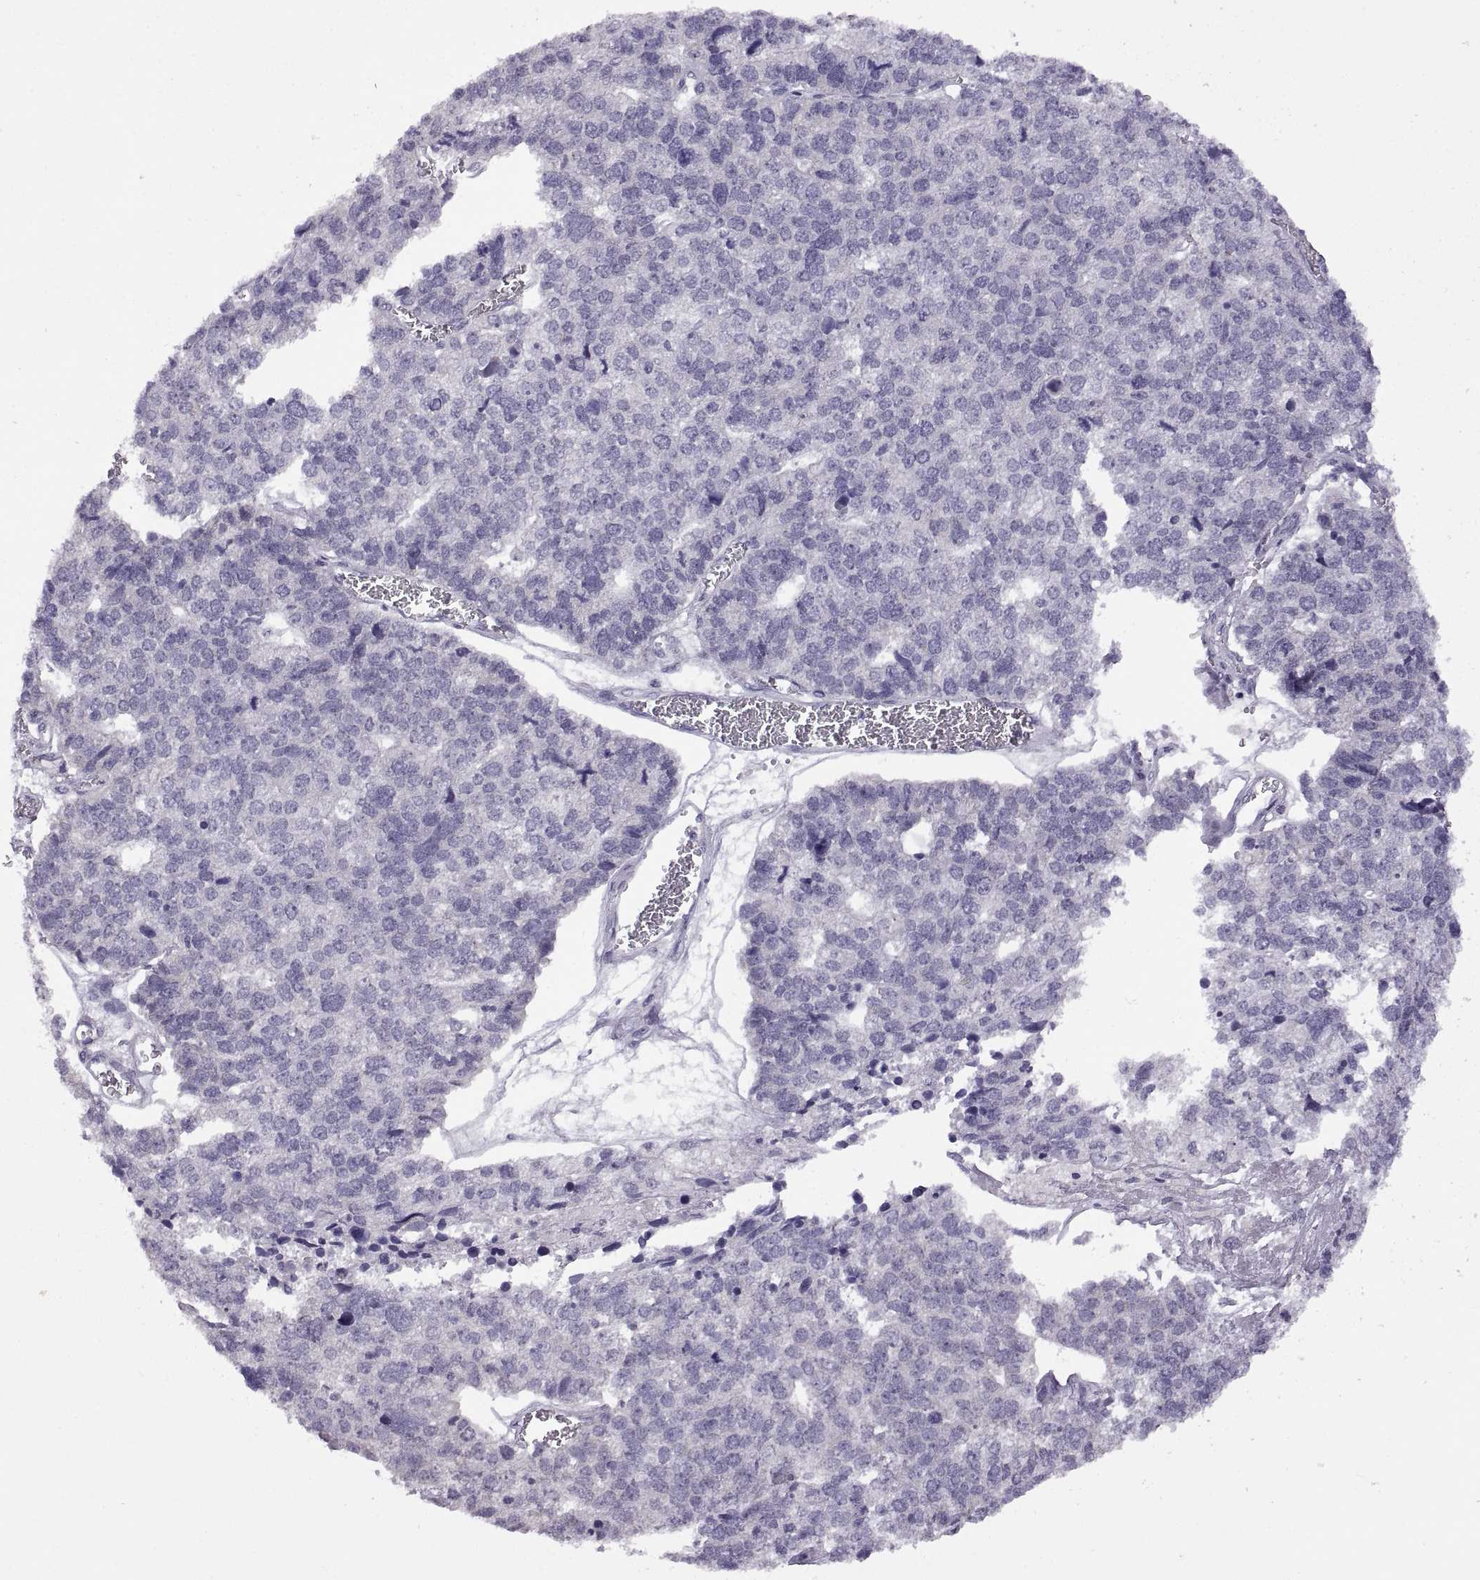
{"staining": {"intensity": "negative", "quantity": "none", "location": "none"}, "tissue": "stomach cancer", "cell_type": "Tumor cells", "image_type": "cancer", "snomed": [{"axis": "morphology", "description": "Adenocarcinoma, NOS"}, {"axis": "topography", "description": "Stomach"}], "caption": "This is an IHC micrograph of human stomach cancer. There is no positivity in tumor cells.", "gene": "RDM1", "patient": {"sex": "male", "age": 69}}